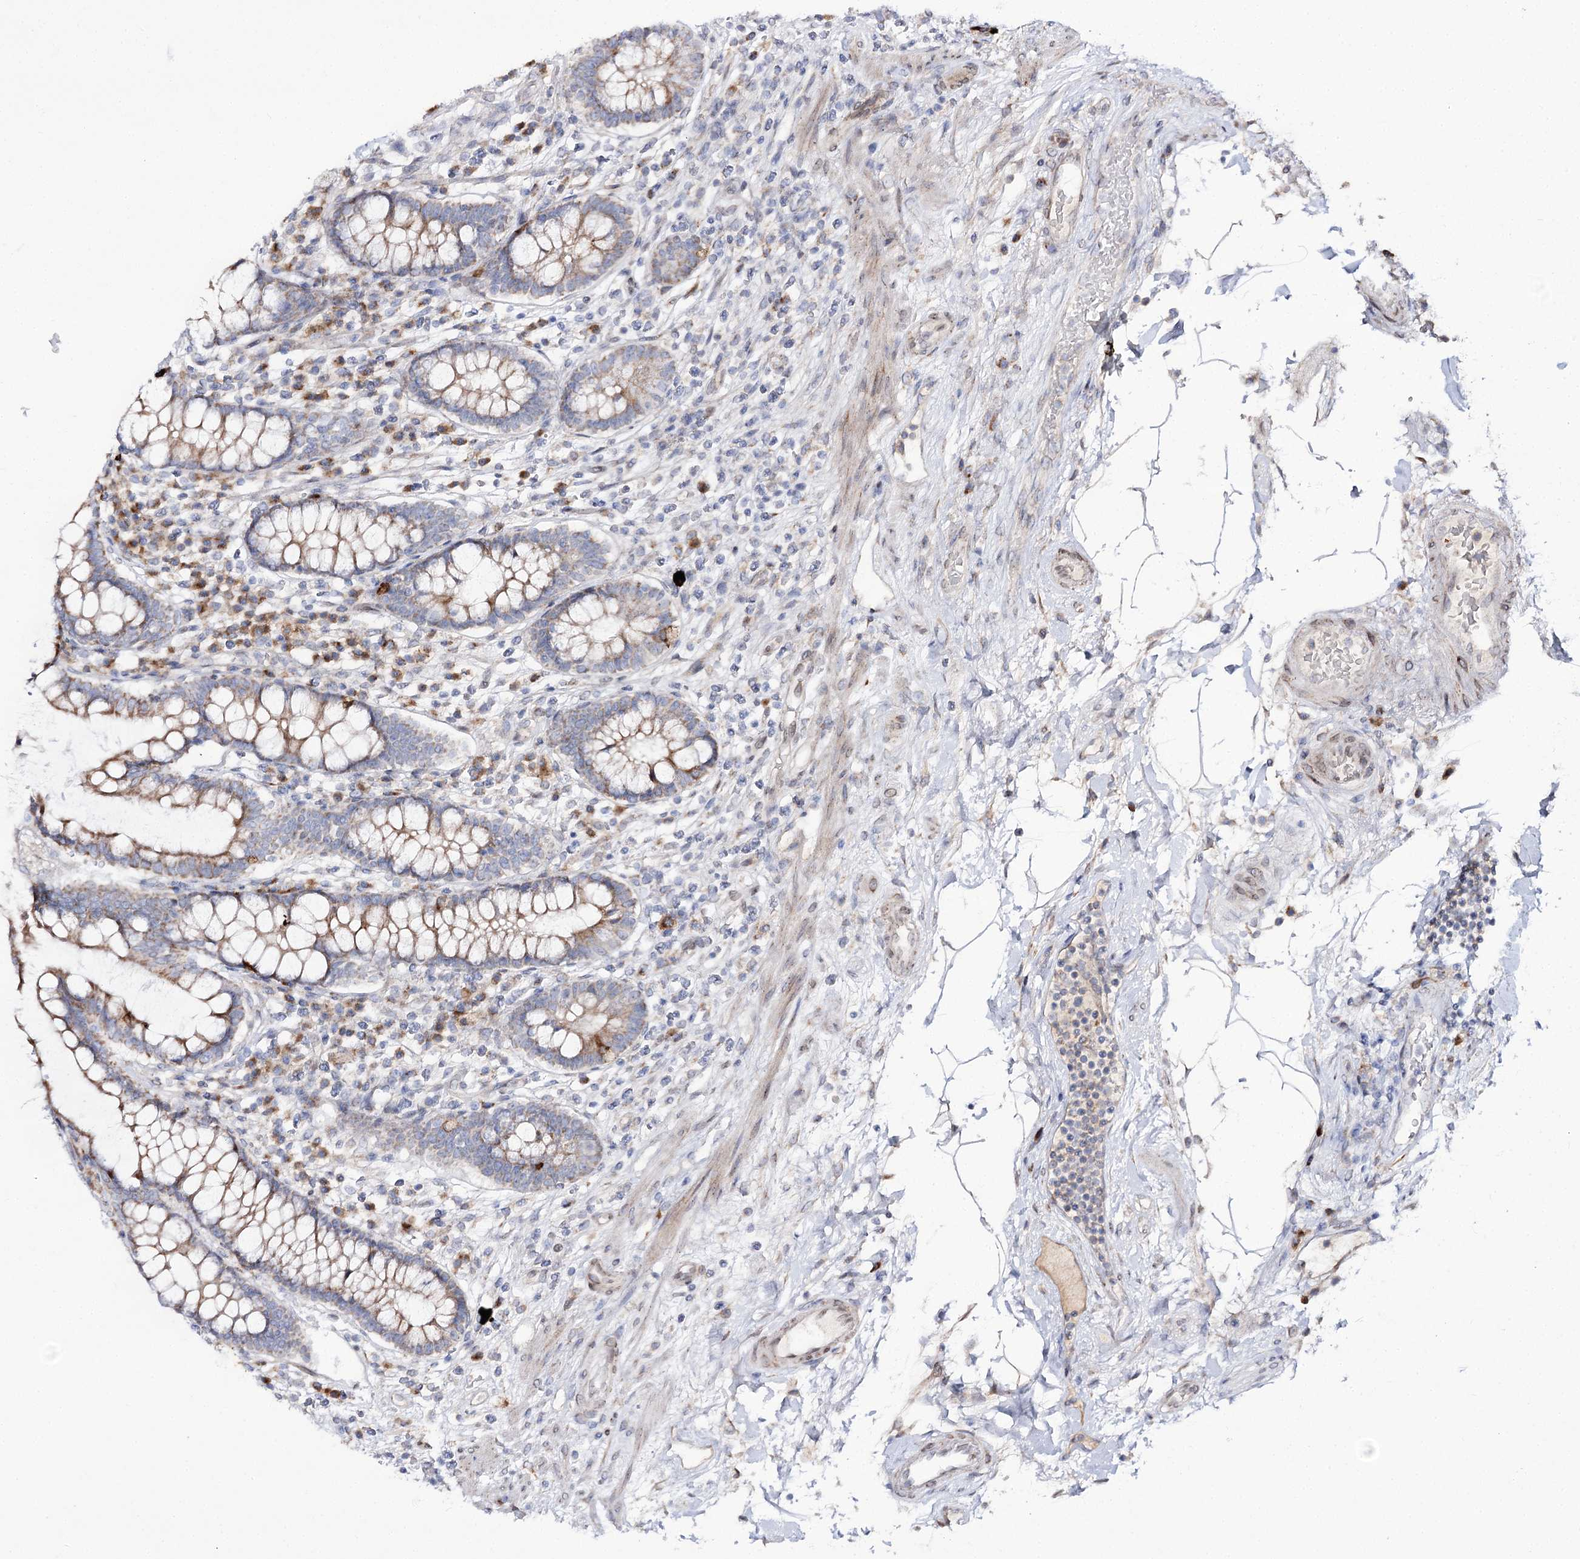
{"staining": {"intensity": "weak", "quantity": "25%-75%", "location": "cytoplasmic/membranous"}, "tissue": "colon", "cell_type": "Endothelial cells", "image_type": "normal", "snomed": [{"axis": "morphology", "description": "Normal tissue, NOS"}, {"axis": "topography", "description": "Colon"}], "caption": "Immunohistochemistry micrograph of benign human colon stained for a protein (brown), which displays low levels of weak cytoplasmic/membranous staining in approximately 25%-75% of endothelial cells.", "gene": "C11orf80", "patient": {"sex": "female", "age": 79}}